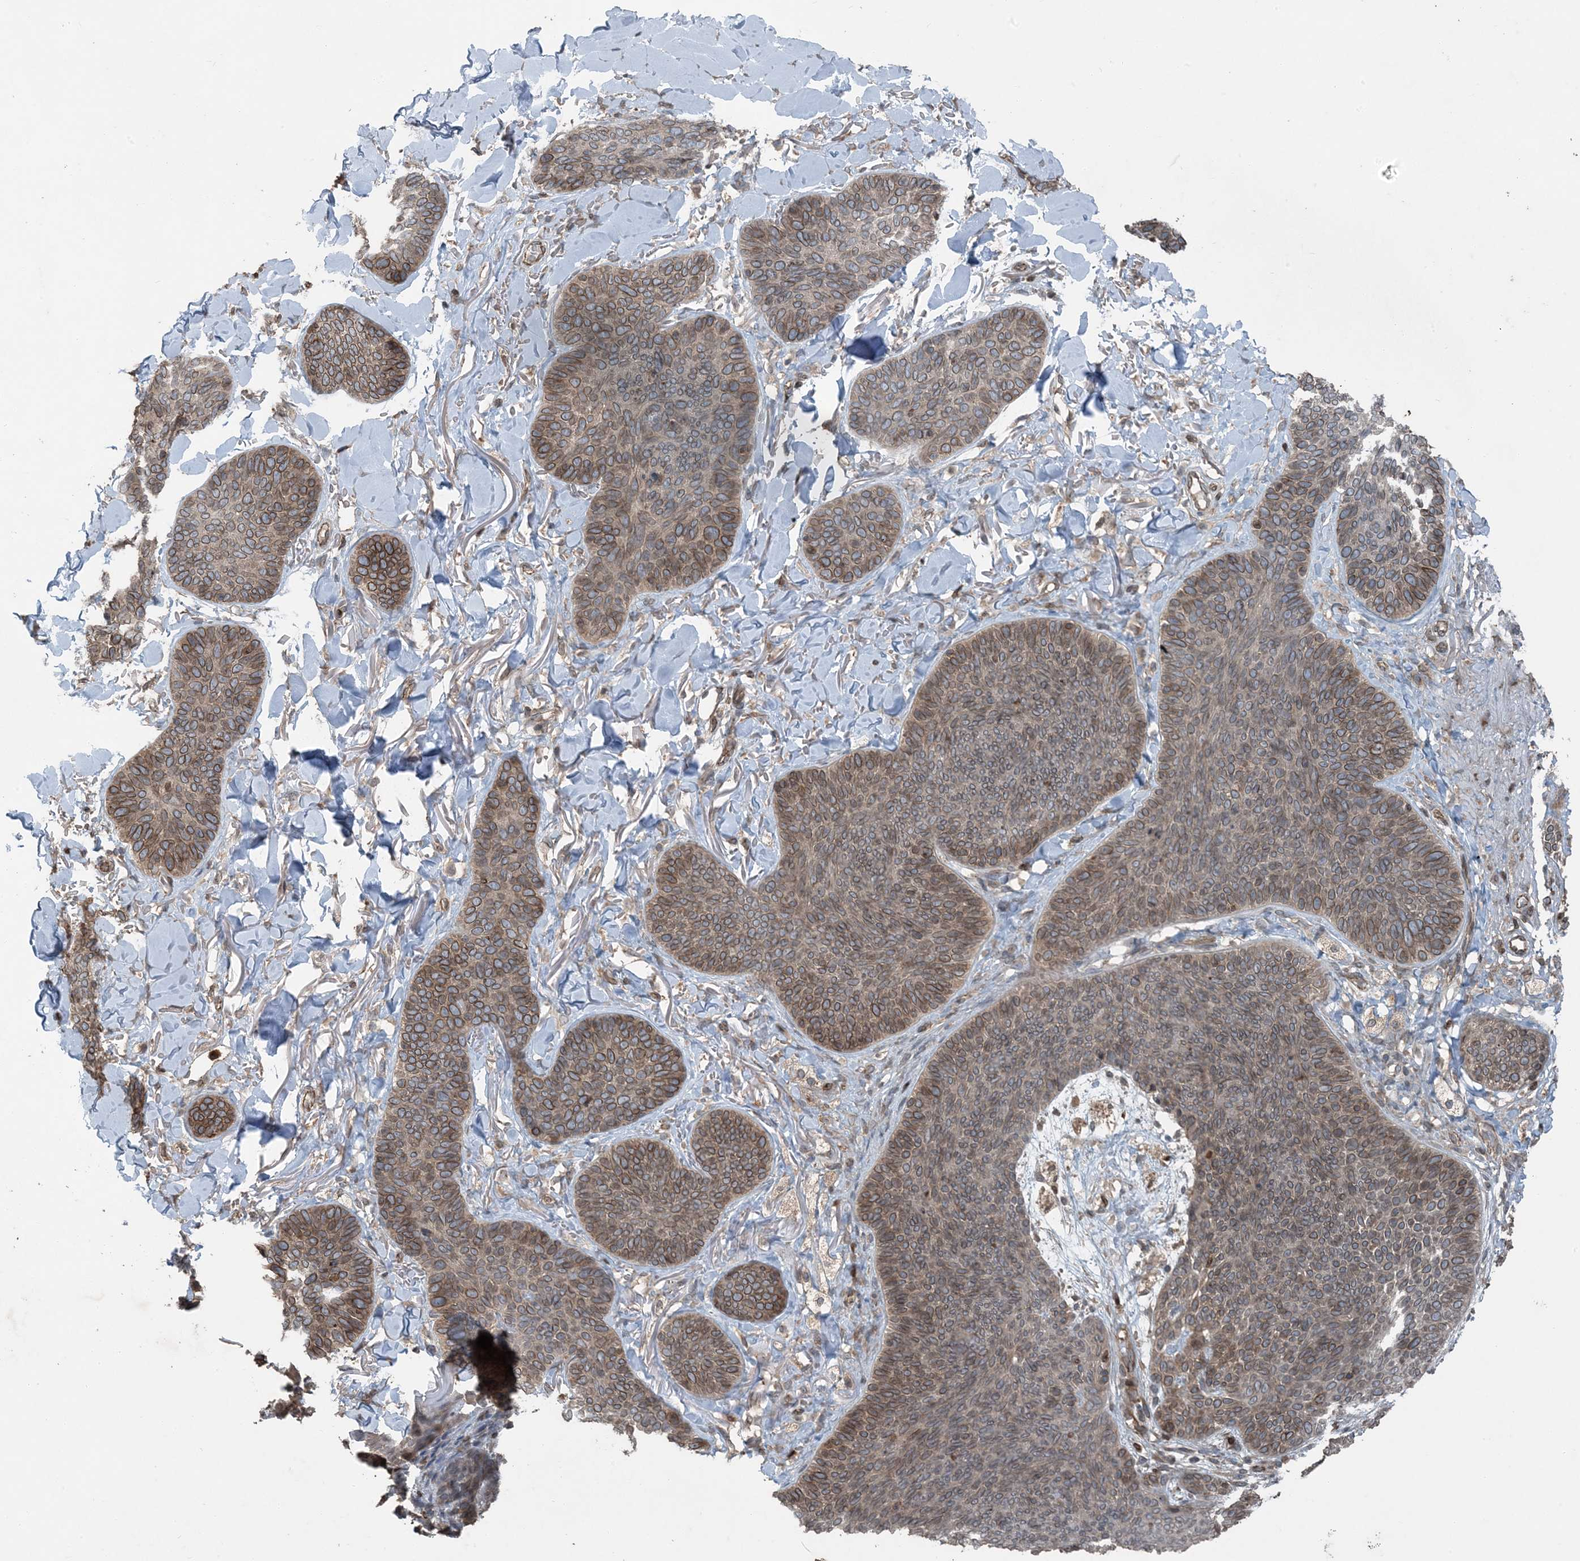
{"staining": {"intensity": "moderate", "quantity": "25%-75%", "location": "cytoplasmic/membranous,nuclear"}, "tissue": "skin cancer", "cell_type": "Tumor cells", "image_type": "cancer", "snomed": [{"axis": "morphology", "description": "Basal cell carcinoma"}, {"axis": "topography", "description": "Skin"}], "caption": "Immunohistochemical staining of skin cancer (basal cell carcinoma) shows moderate cytoplasmic/membranous and nuclear protein staining in approximately 25%-75% of tumor cells.", "gene": "ZFAND2B", "patient": {"sex": "male", "age": 85}}